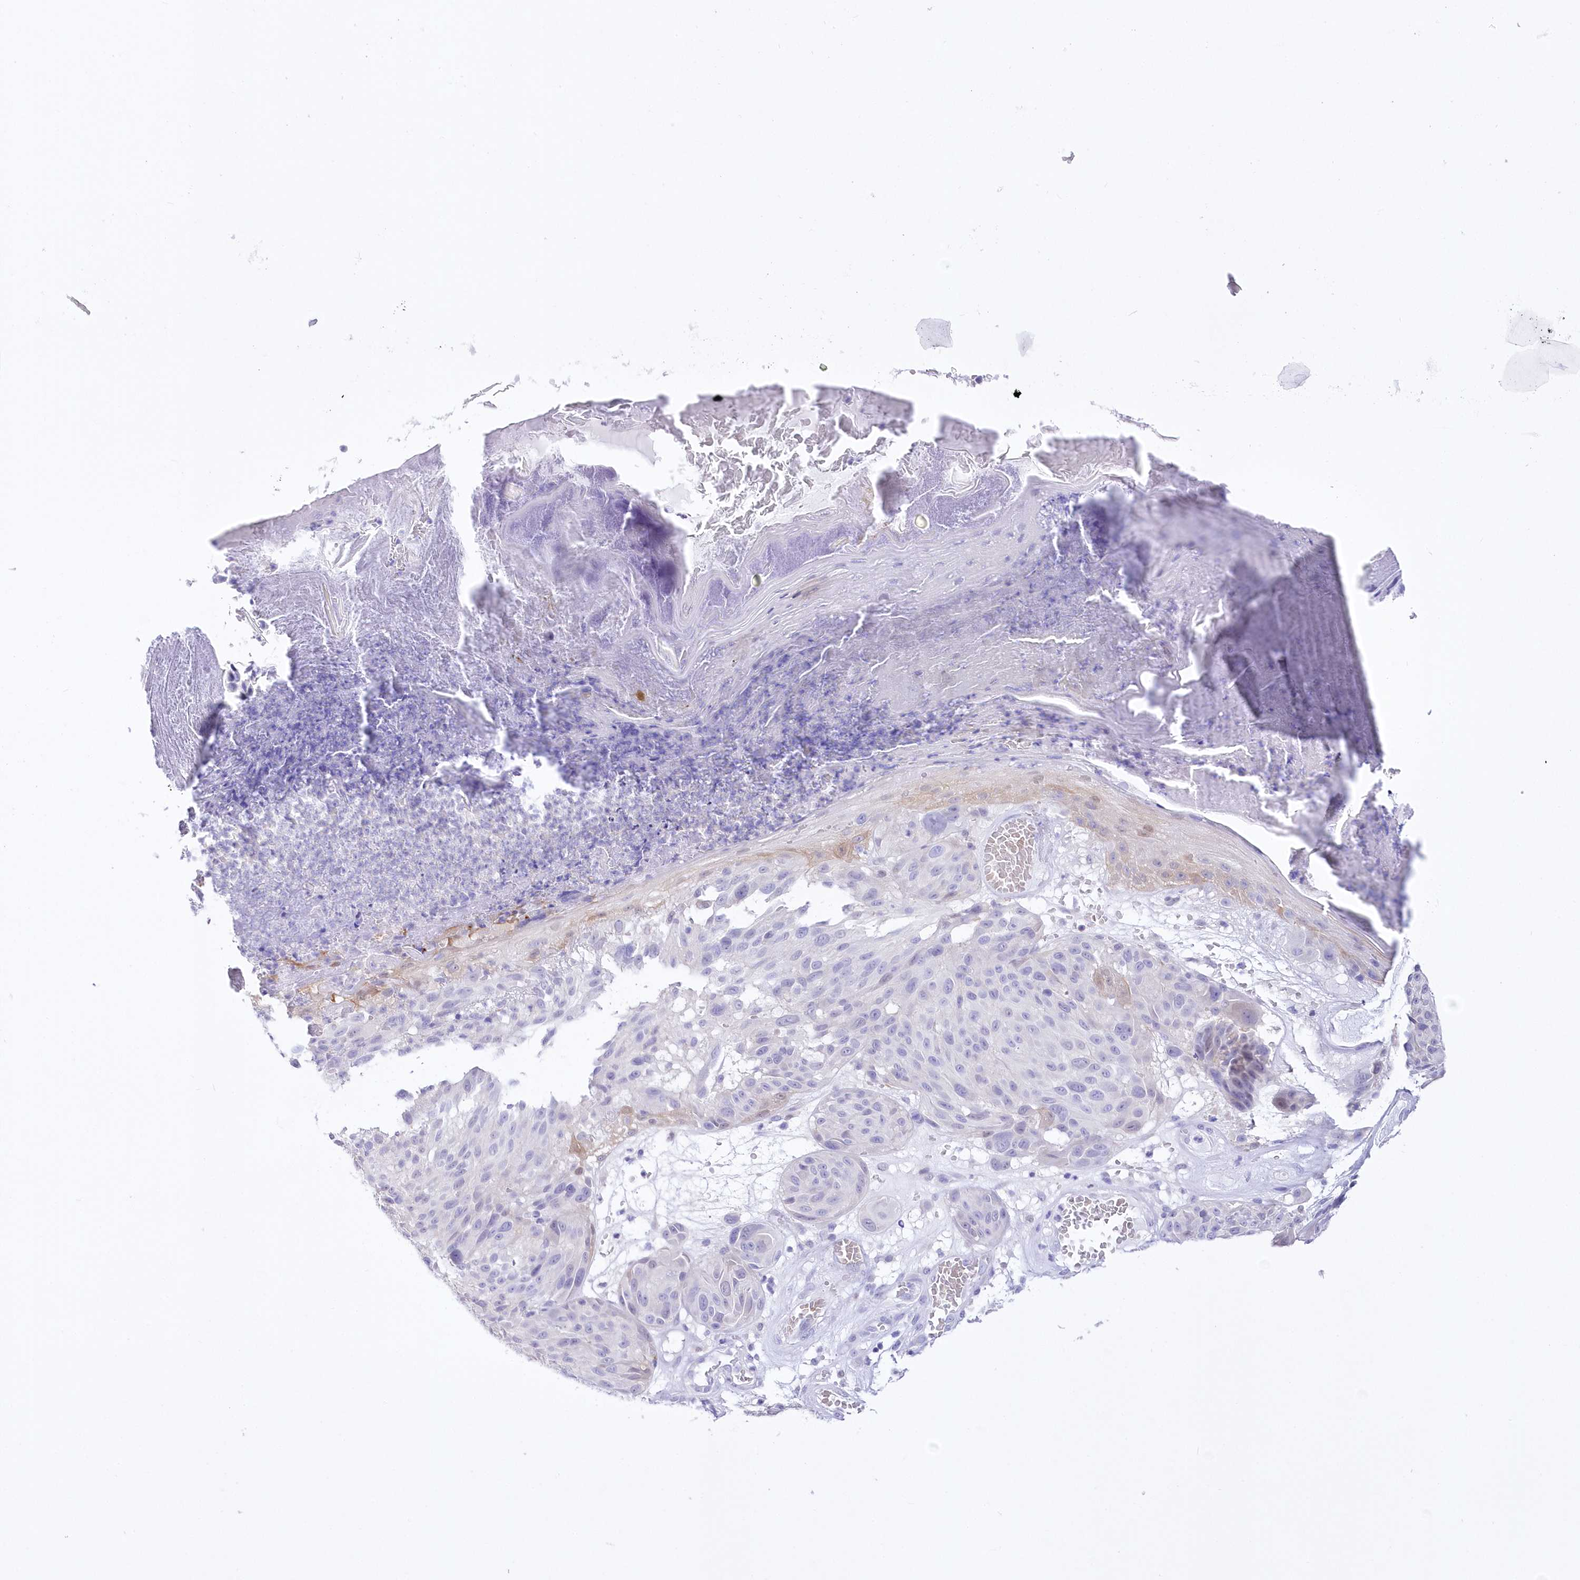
{"staining": {"intensity": "negative", "quantity": "none", "location": "none"}, "tissue": "melanoma", "cell_type": "Tumor cells", "image_type": "cancer", "snomed": [{"axis": "morphology", "description": "Malignant melanoma, NOS"}, {"axis": "topography", "description": "Skin"}], "caption": "A micrograph of melanoma stained for a protein shows no brown staining in tumor cells.", "gene": "UBA6", "patient": {"sex": "male", "age": 83}}